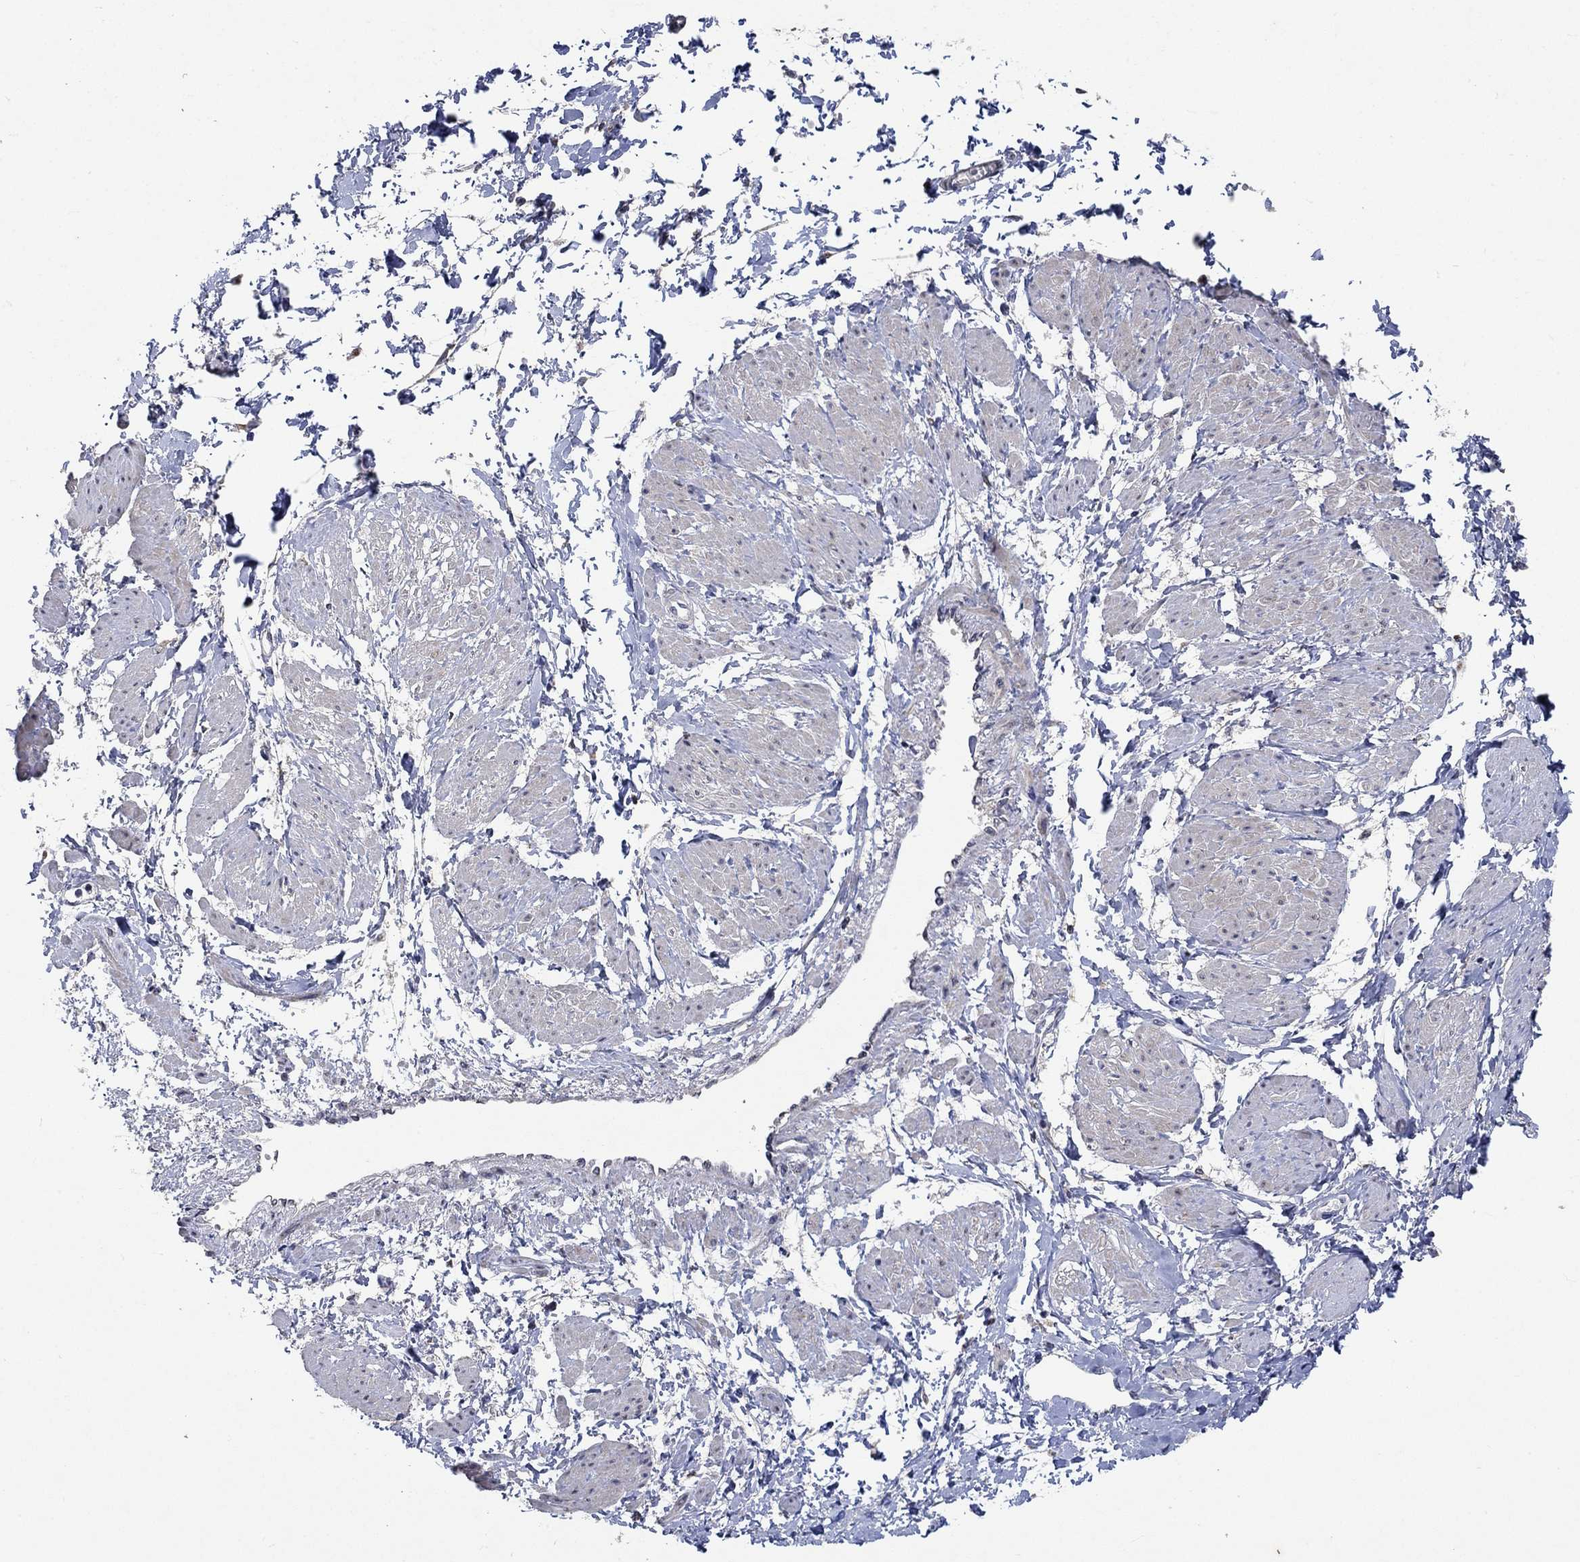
{"staining": {"intensity": "negative", "quantity": "none", "location": "none"}, "tissue": "smooth muscle", "cell_type": "Smooth muscle cells", "image_type": "normal", "snomed": [{"axis": "morphology", "description": "Normal tissue, NOS"}, {"axis": "topography", "description": "Smooth muscle"}, {"axis": "topography", "description": "Uterus"}], "caption": "Immunohistochemical staining of normal smooth muscle shows no significant positivity in smooth muscle cells.", "gene": "TMEM169", "patient": {"sex": "female", "age": 39}}